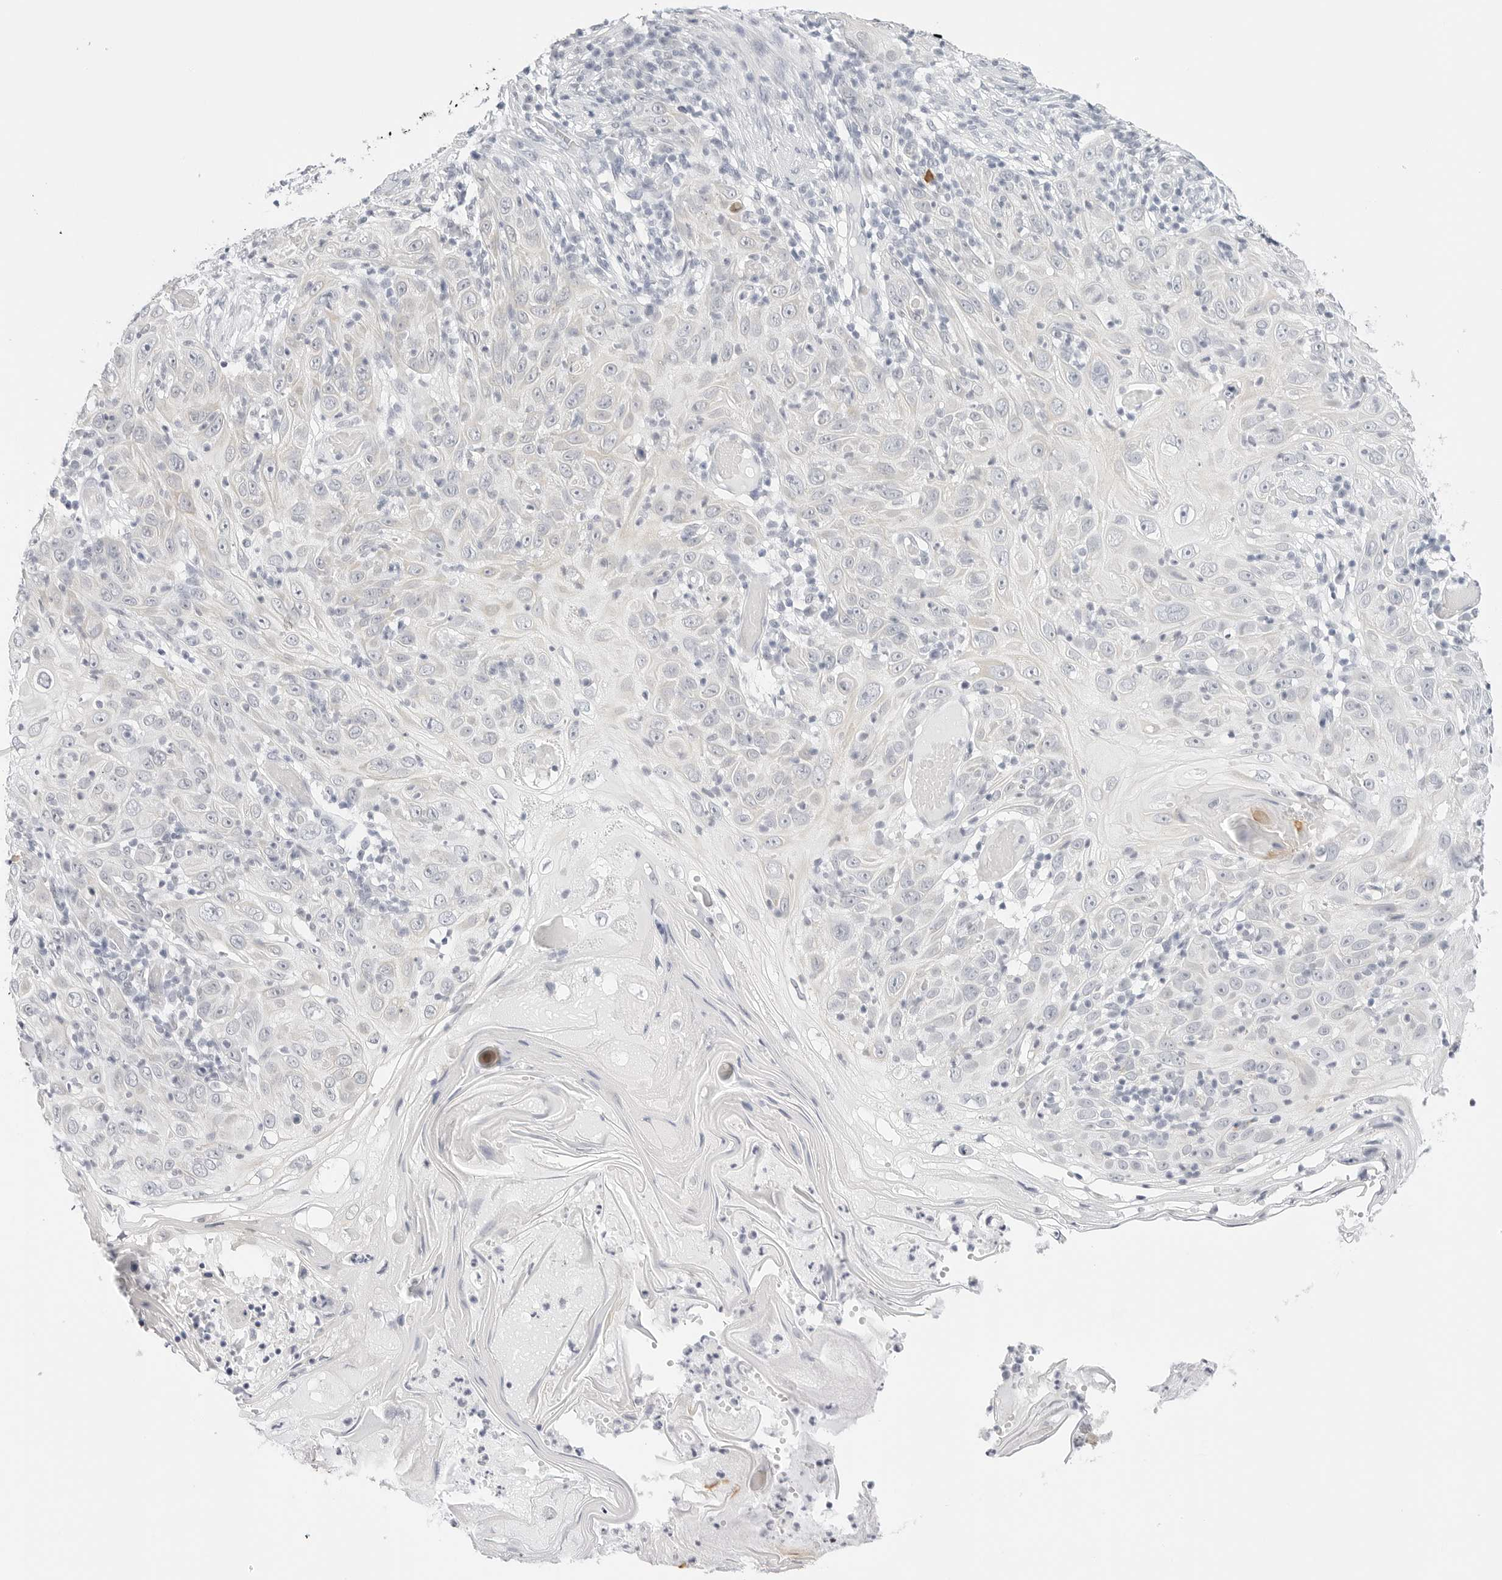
{"staining": {"intensity": "moderate", "quantity": "<25%", "location": "cytoplasmic/membranous"}, "tissue": "skin cancer", "cell_type": "Tumor cells", "image_type": "cancer", "snomed": [{"axis": "morphology", "description": "Squamous cell carcinoma, NOS"}, {"axis": "topography", "description": "Skin"}], "caption": "Immunohistochemistry of human skin squamous cell carcinoma demonstrates low levels of moderate cytoplasmic/membranous staining in approximately <25% of tumor cells.", "gene": "HMGCS2", "patient": {"sex": "female", "age": 88}}